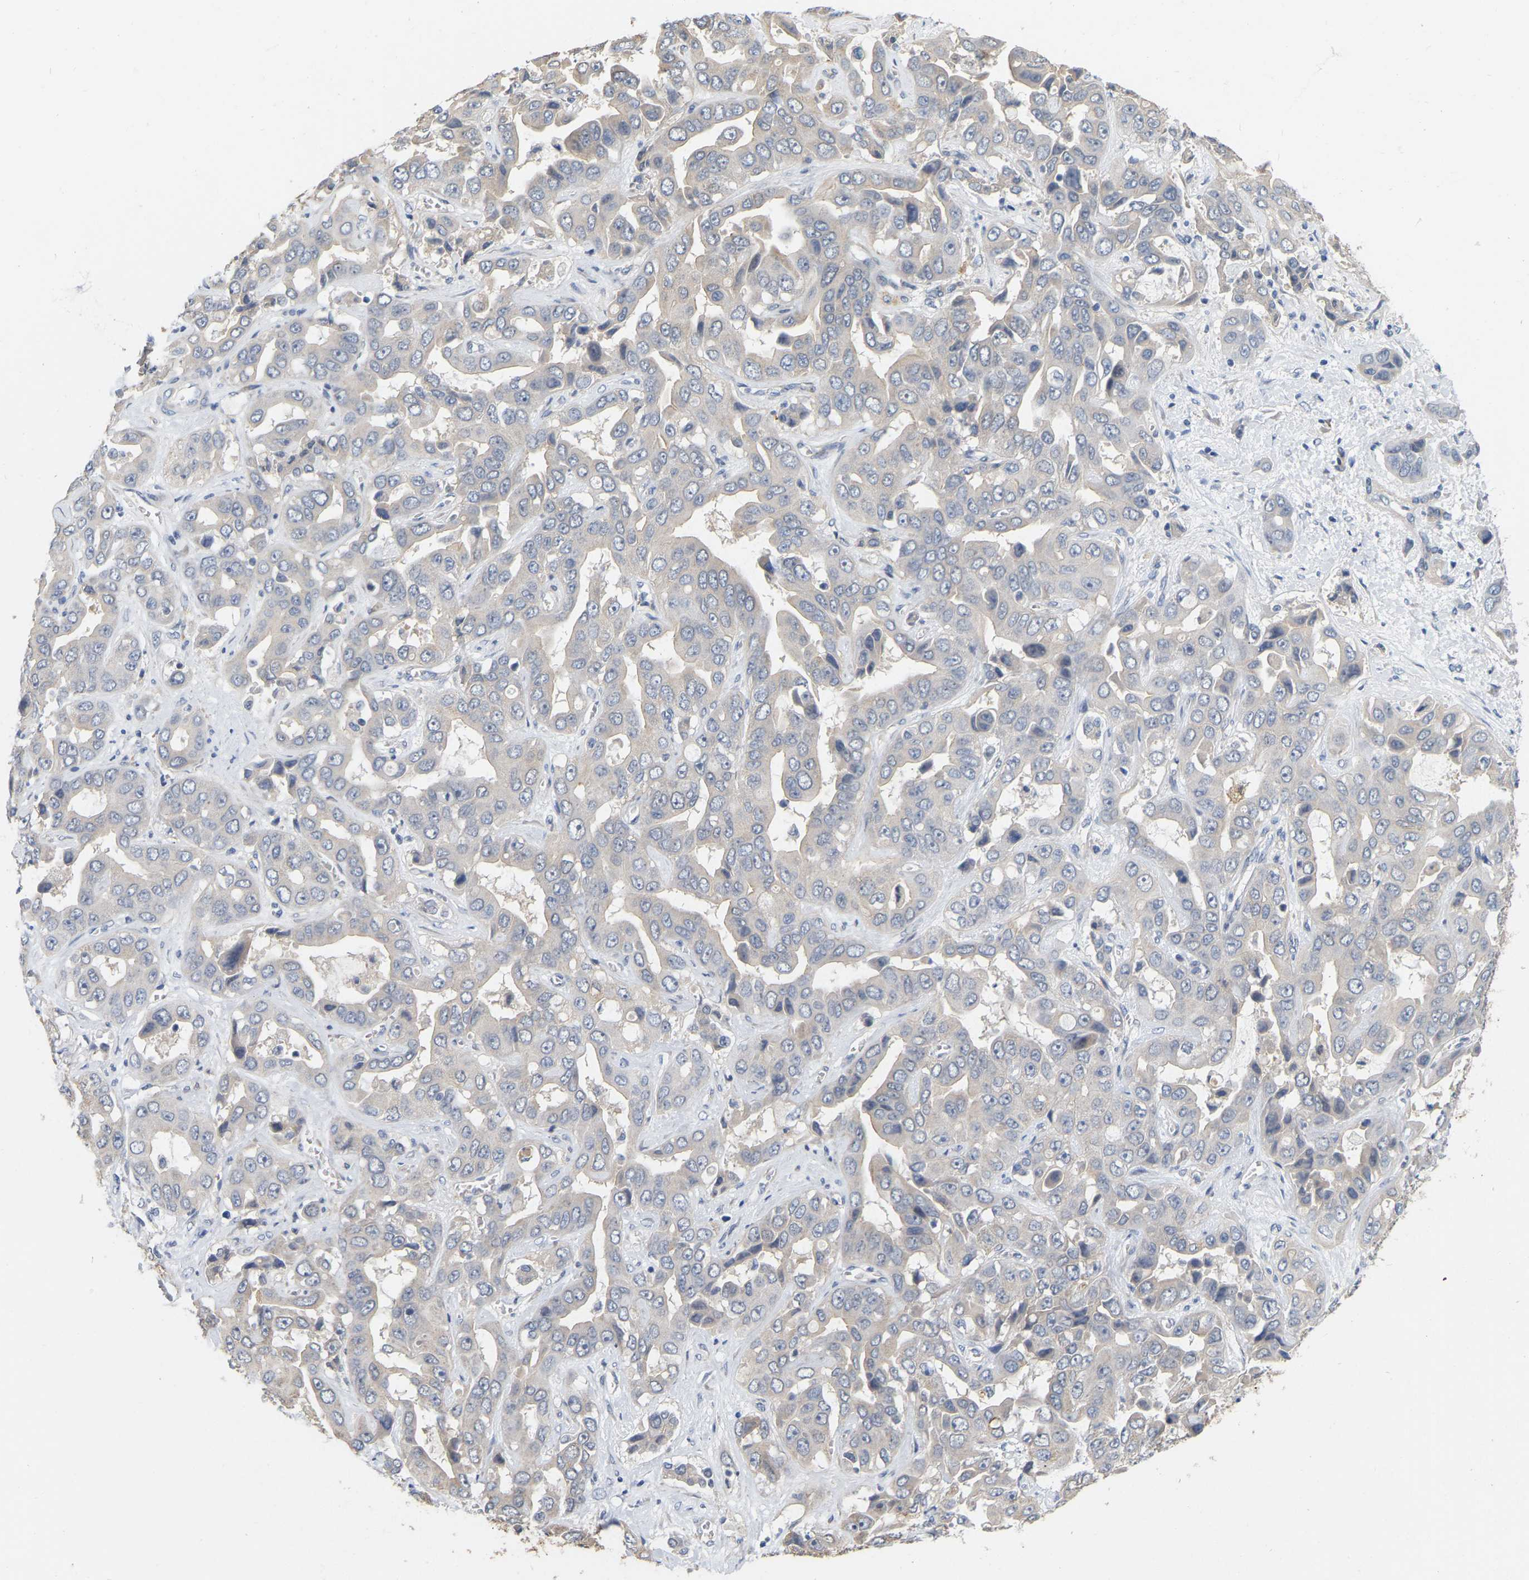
{"staining": {"intensity": "negative", "quantity": "none", "location": "none"}, "tissue": "liver cancer", "cell_type": "Tumor cells", "image_type": "cancer", "snomed": [{"axis": "morphology", "description": "Cholangiocarcinoma"}, {"axis": "topography", "description": "Liver"}], "caption": "Tumor cells show no significant positivity in liver cancer. Brightfield microscopy of IHC stained with DAB (brown) and hematoxylin (blue), captured at high magnification.", "gene": "SSH1", "patient": {"sex": "female", "age": 52}}